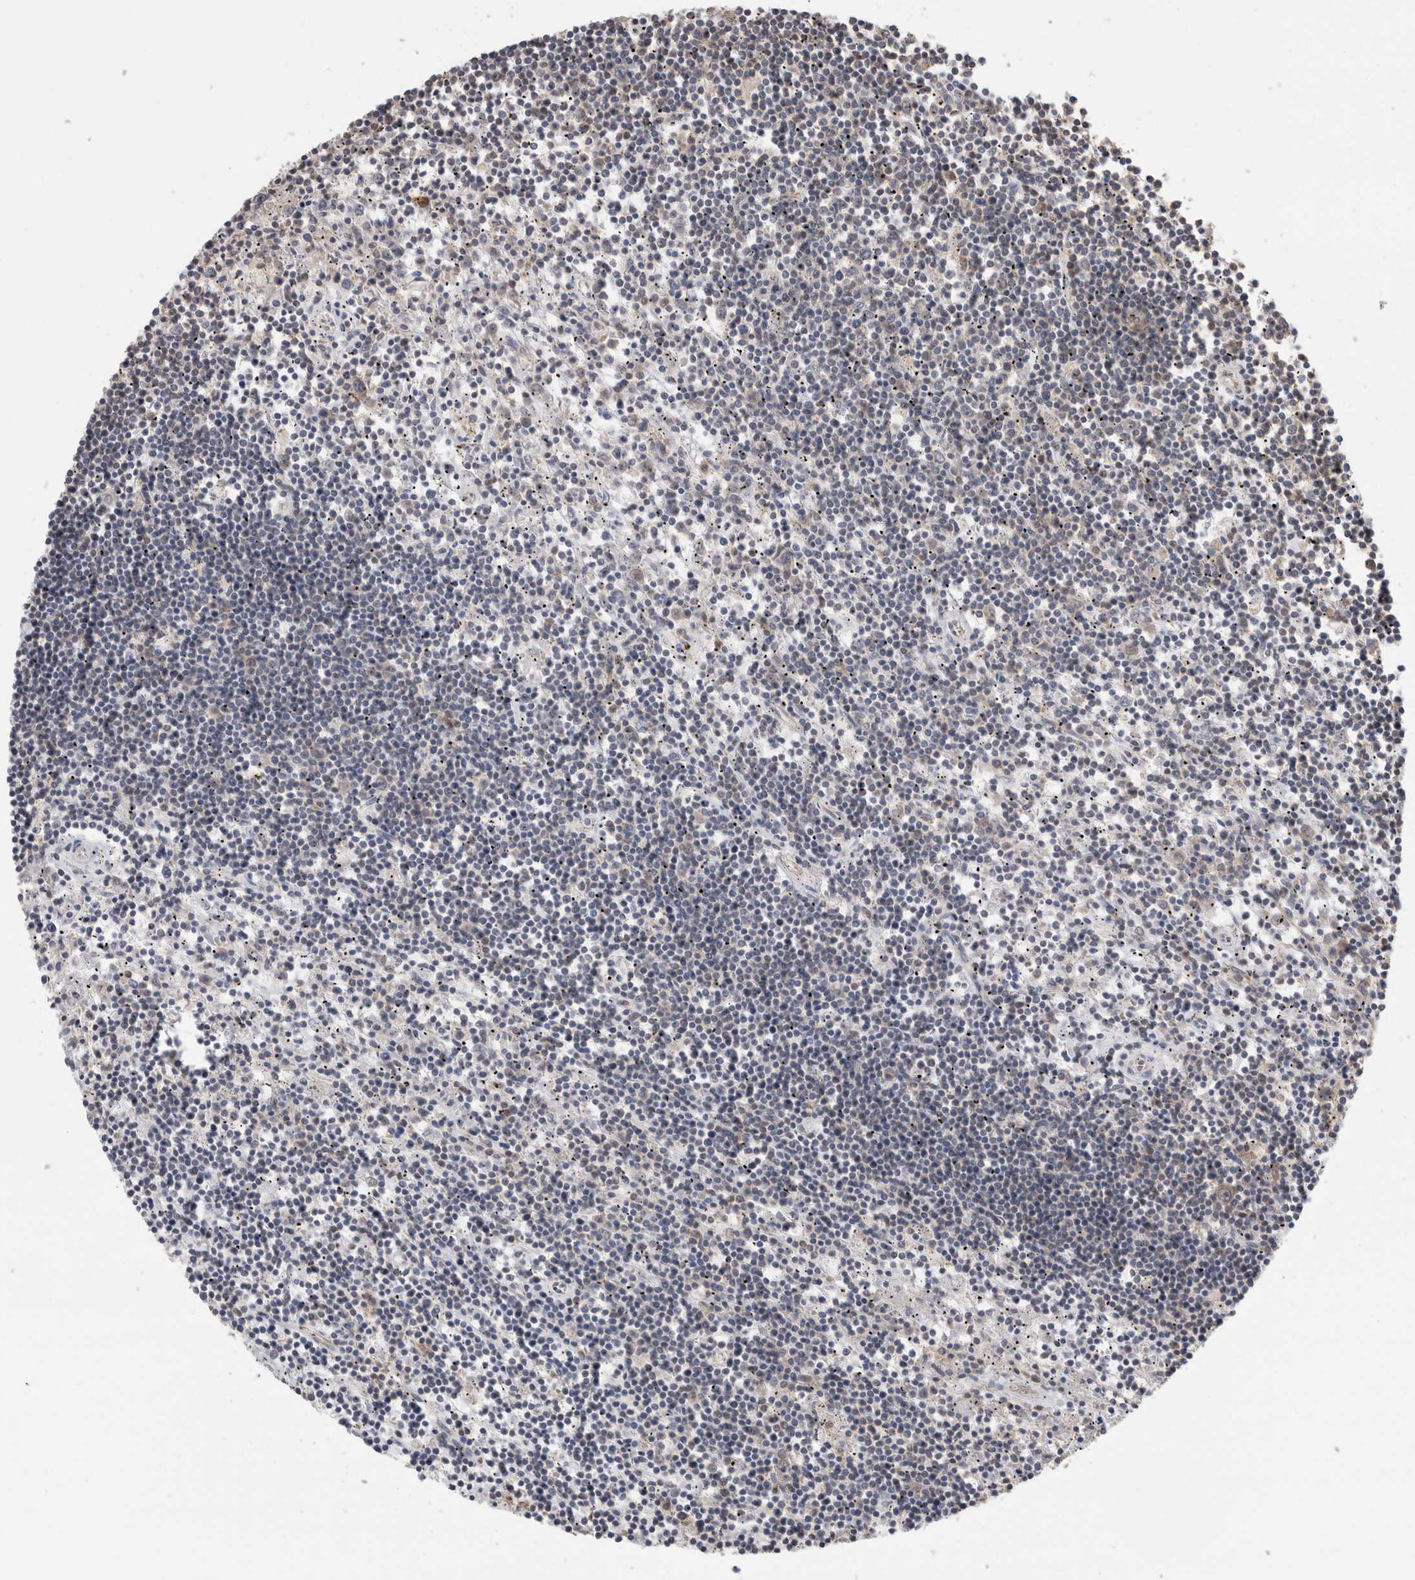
{"staining": {"intensity": "negative", "quantity": "none", "location": "none"}, "tissue": "lymphoma", "cell_type": "Tumor cells", "image_type": "cancer", "snomed": [{"axis": "morphology", "description": "Malignant lymphoma, non-Hodgkin's type, Low grade"}, {"axis": "topography", "description": "Spleen"}], "caption": "A high-resolution histopathology image shows immunohistochemistry staining of malignant lymphoma, non-Hodgkin's type (low-grade), which demonstrates no significant staining in tumor cells.", "gene": "CLIP1", "patient": {"sex": "male", "age": 76}}